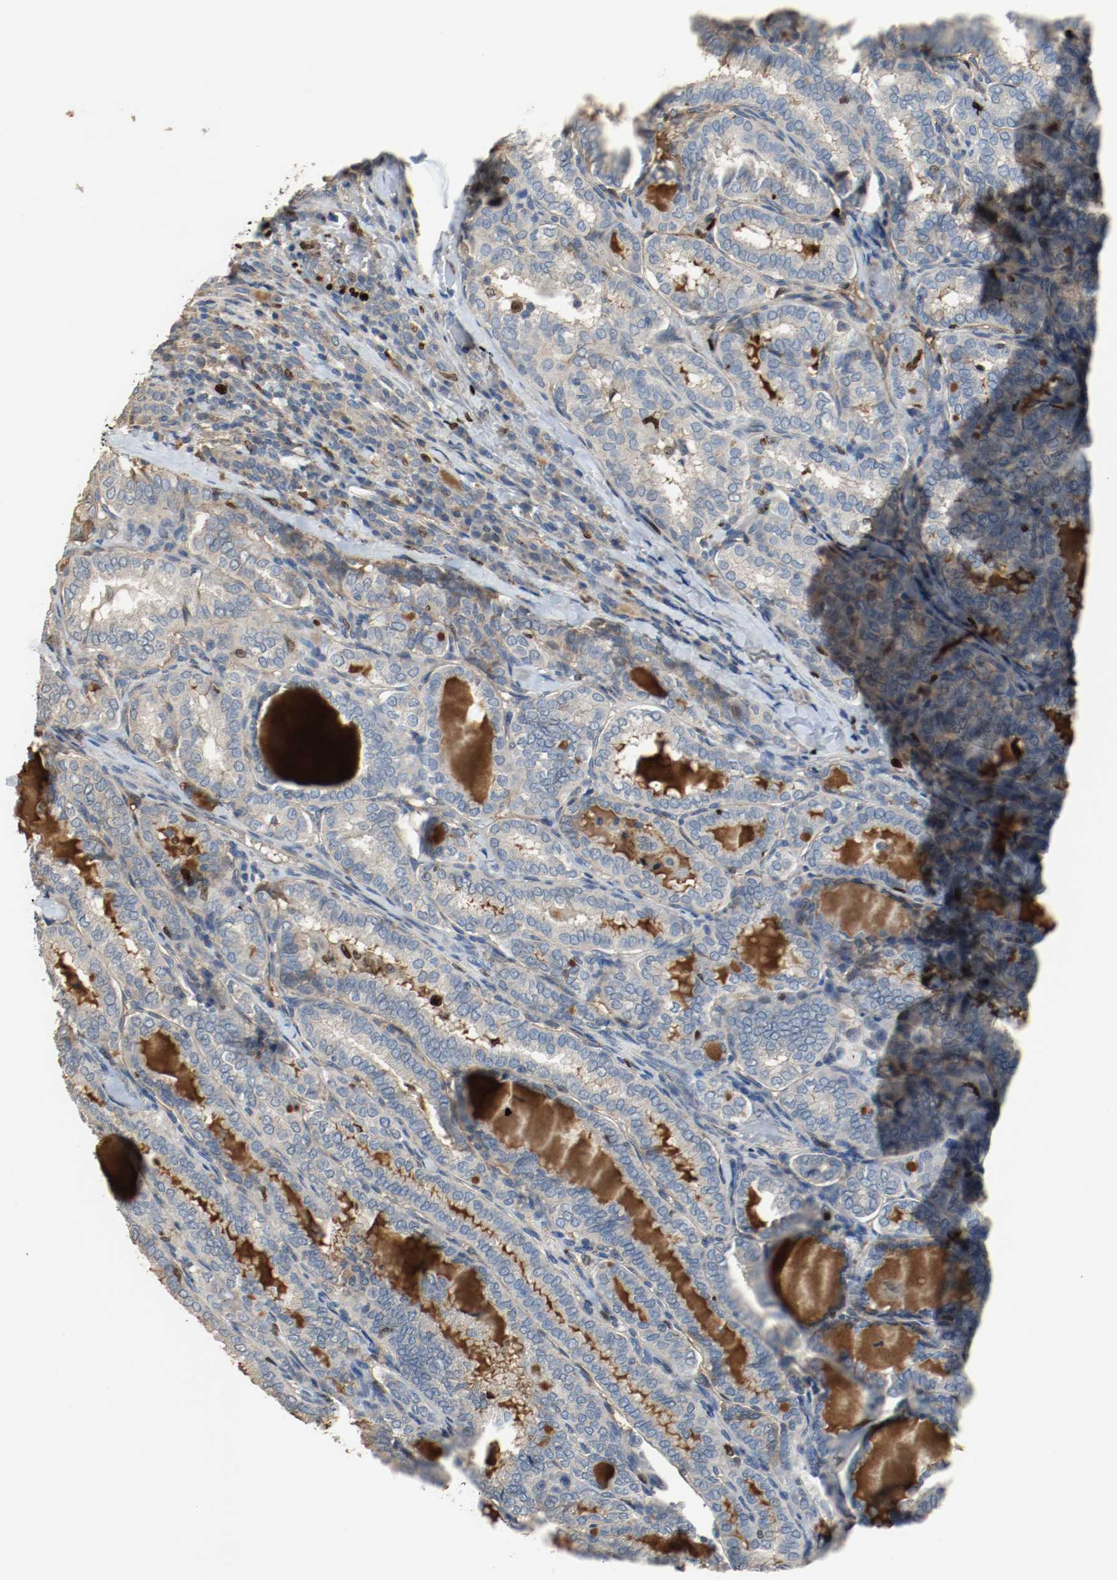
{"staining": {"intensity": "negative", "quantity": "none", "location": "none"}, "tissue": "thyroid cancer", "cell_type": "Tumor cells", "image_type": "cancer", "snomed": [{"axis": "morphology", "description": "Papillary adenocarcinoma, NOS"}, {"axis": "topography", "description": "Thyroid gland"}], "caption": "DAB immunohistochemical staining of human thyroid papillary adenocarcinoma shows no significant staining in tumor cells. (DAB (3,3'-diaminobenzidine) immunohistochemistry, high magnification).", "gene": "BLK", "patient": {"sex": "female", "age": 30}}